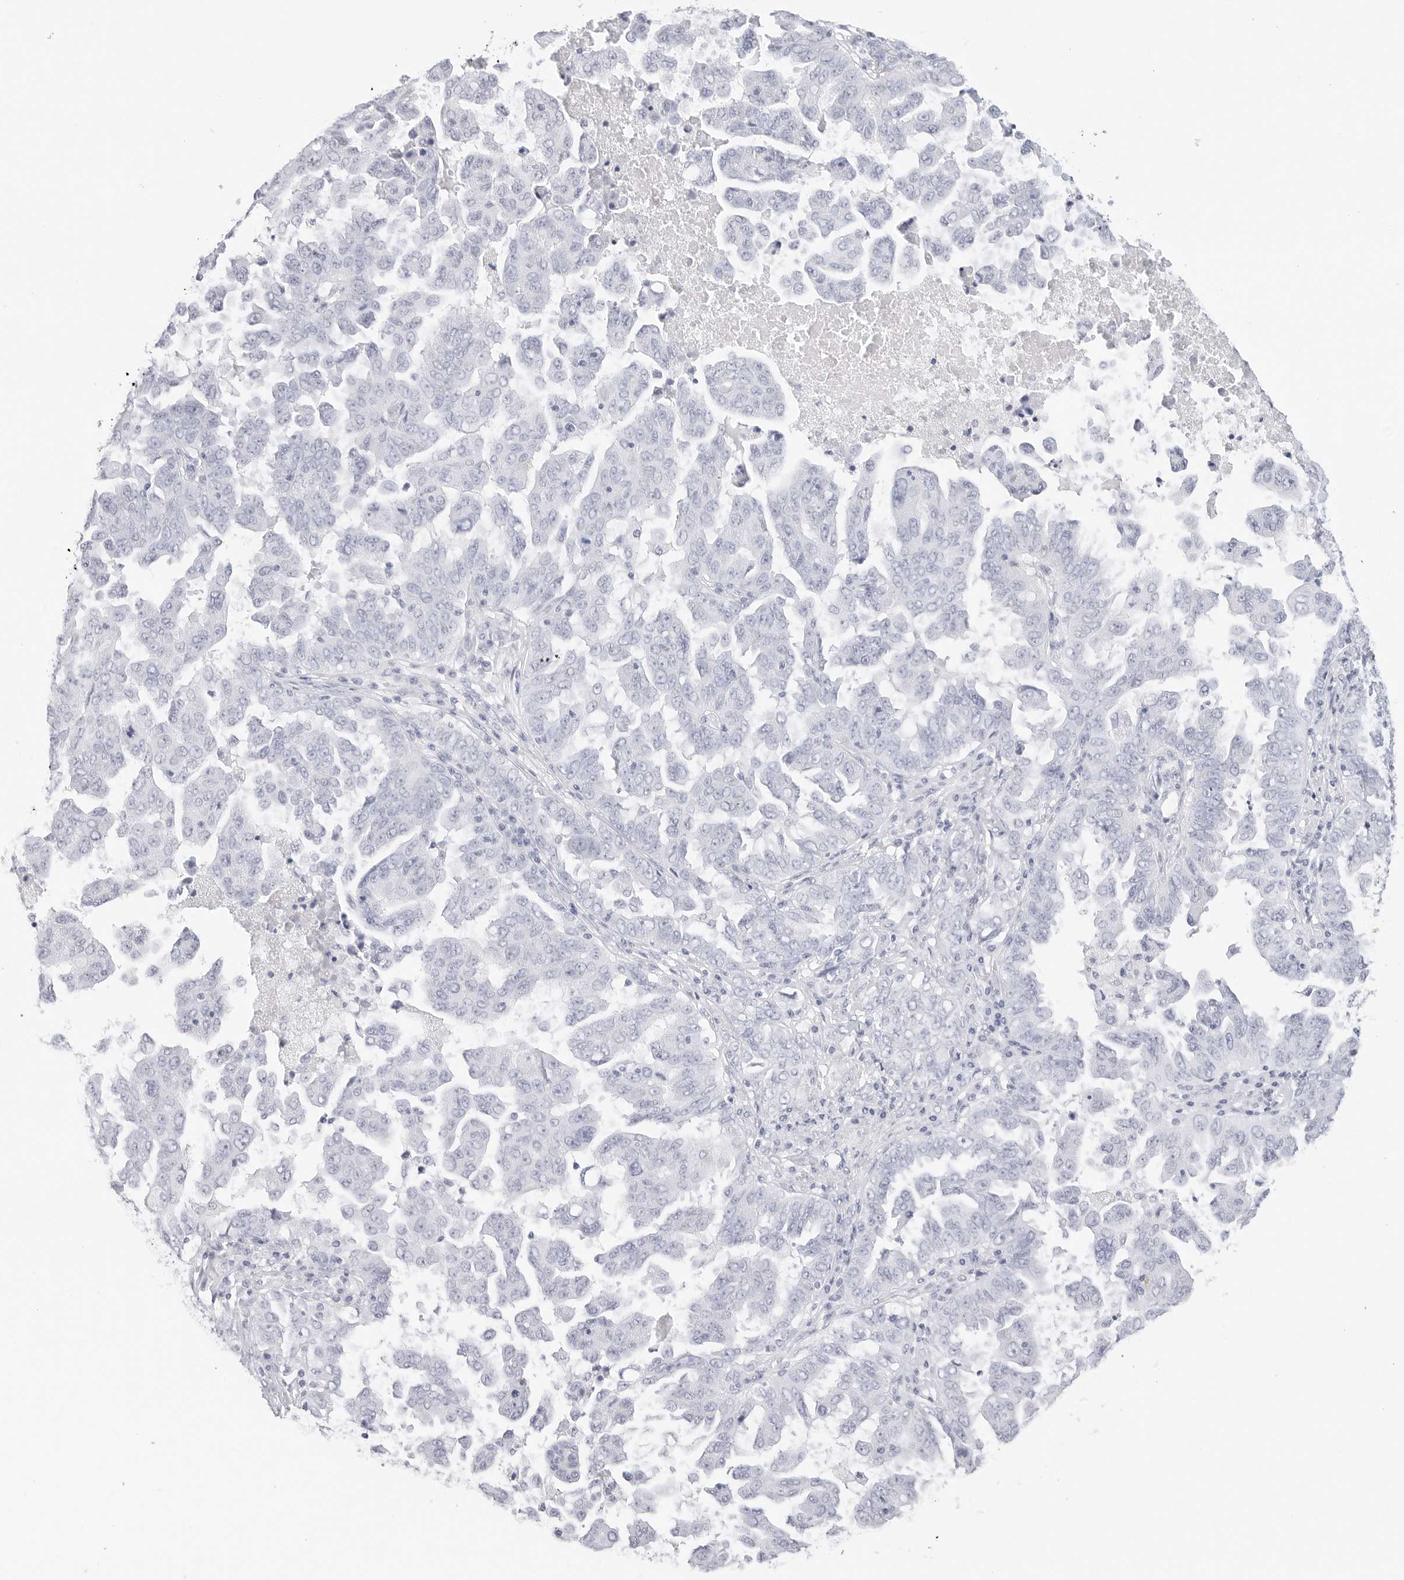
{"staining": {"intensity": "negative", "quantity": "none", "location": "none"}, "tissue": "ovarian cancer", "cell_type": "Tumor cells", "image_type": "cancer", "snomed": [{"axis": "morphology", "description": "Carcinoma, endometroid"}, {"axis": "topography", "description": "Ovary"}], "caption": "Tumor cells are negative for protein expression in human ovarian endometroid carcinoma.", "gene": "TFF2", "patient": {"sex": "female", "age": 62}}